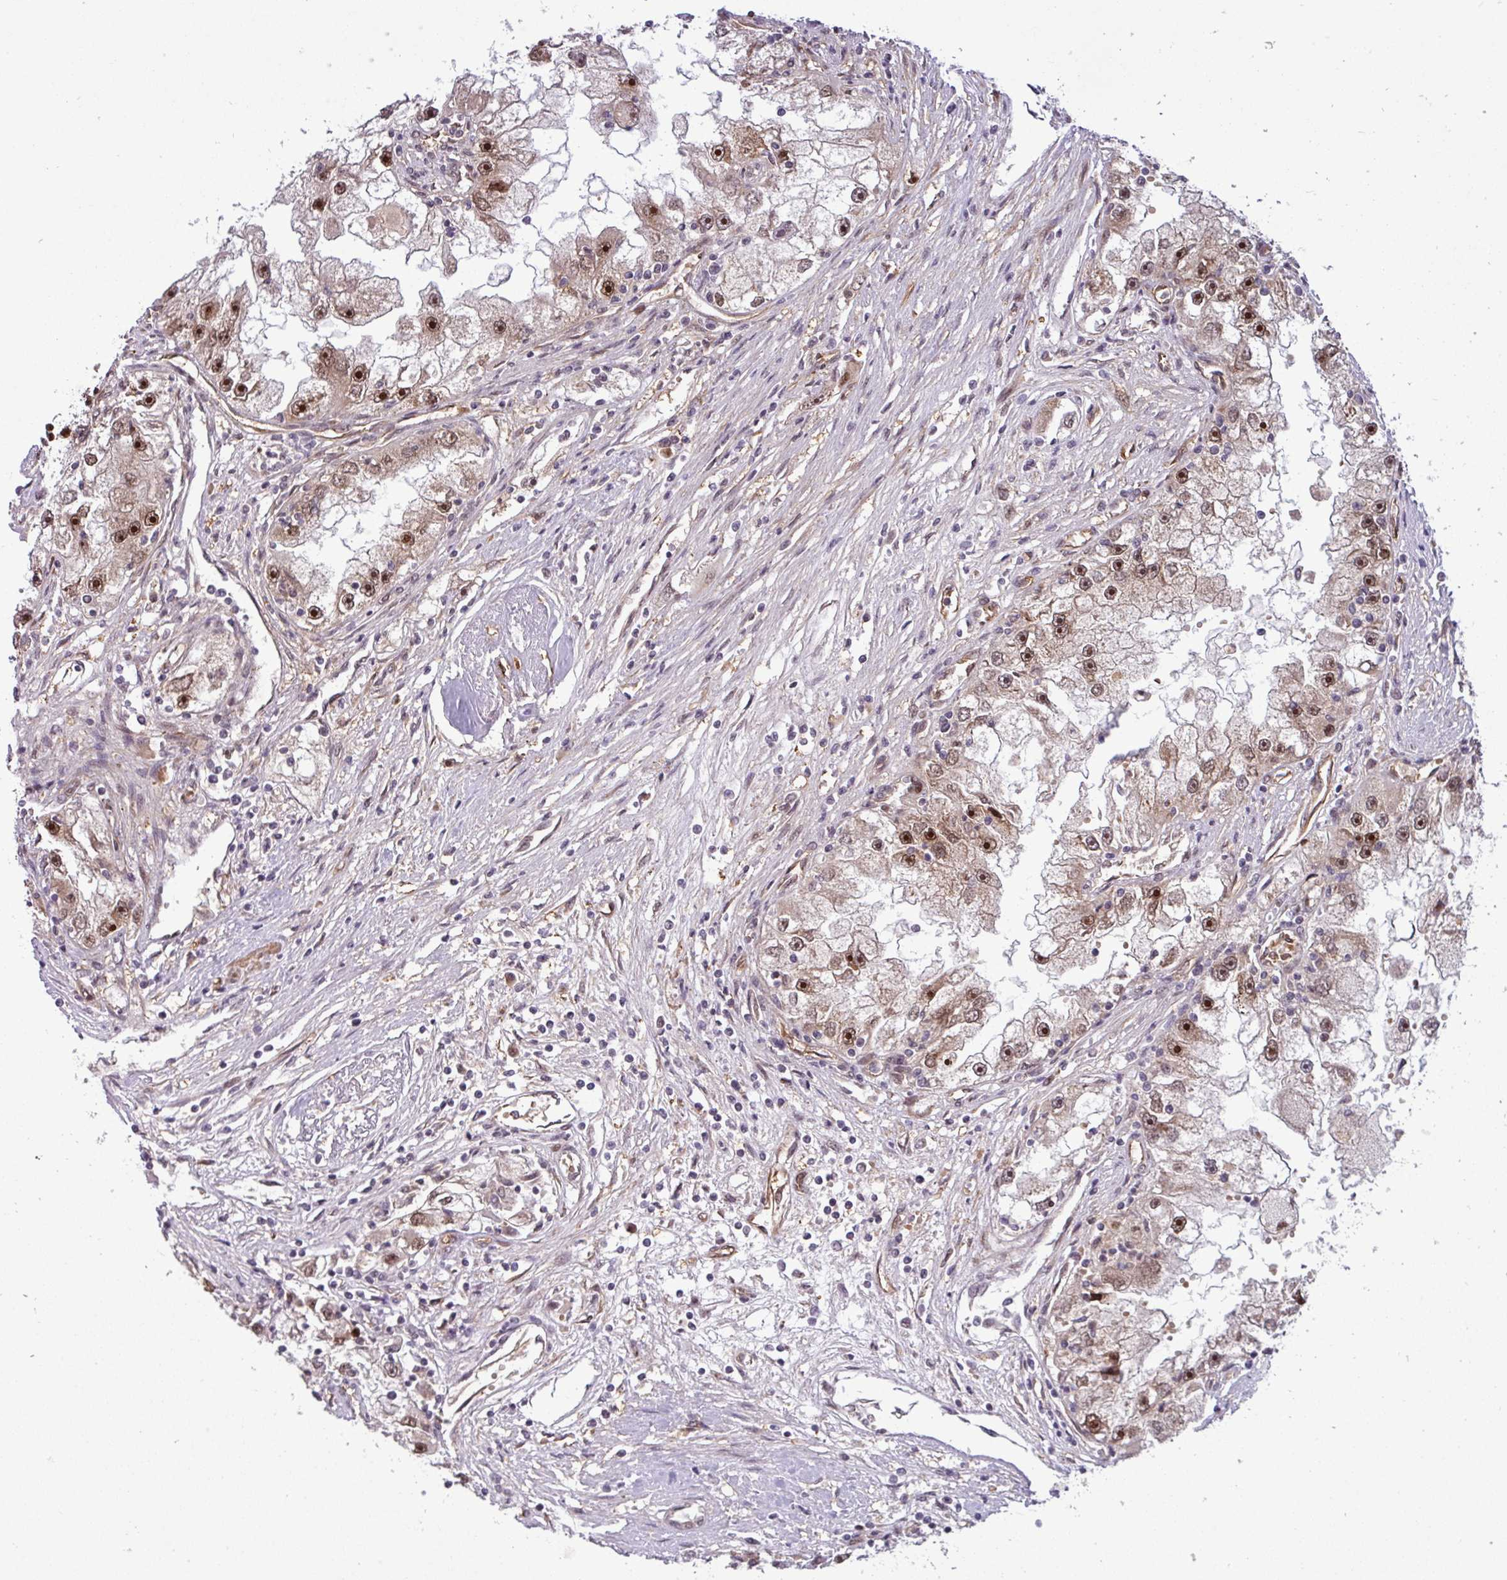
{"staining": {"intensity": "strong", "quantity": "25%-75%", "location": "nuclear"}, "tissue": "renal cancer", "cell_type": "Tumor cells", "image_type": "cancer", "snomed": [{"axis": "morphology", "description": "Adenocarcinoma, NOS"}, {"axis": "topography", "description": "Kidney"}], "caption": "Brown immunohistochemical staining in renal adenocarcinoma displays strong nuclear positivity in approximately 25%-75% of tumor cells.", "gene": "C7orf50", "patient": {"sex": "male", "age": 63}}